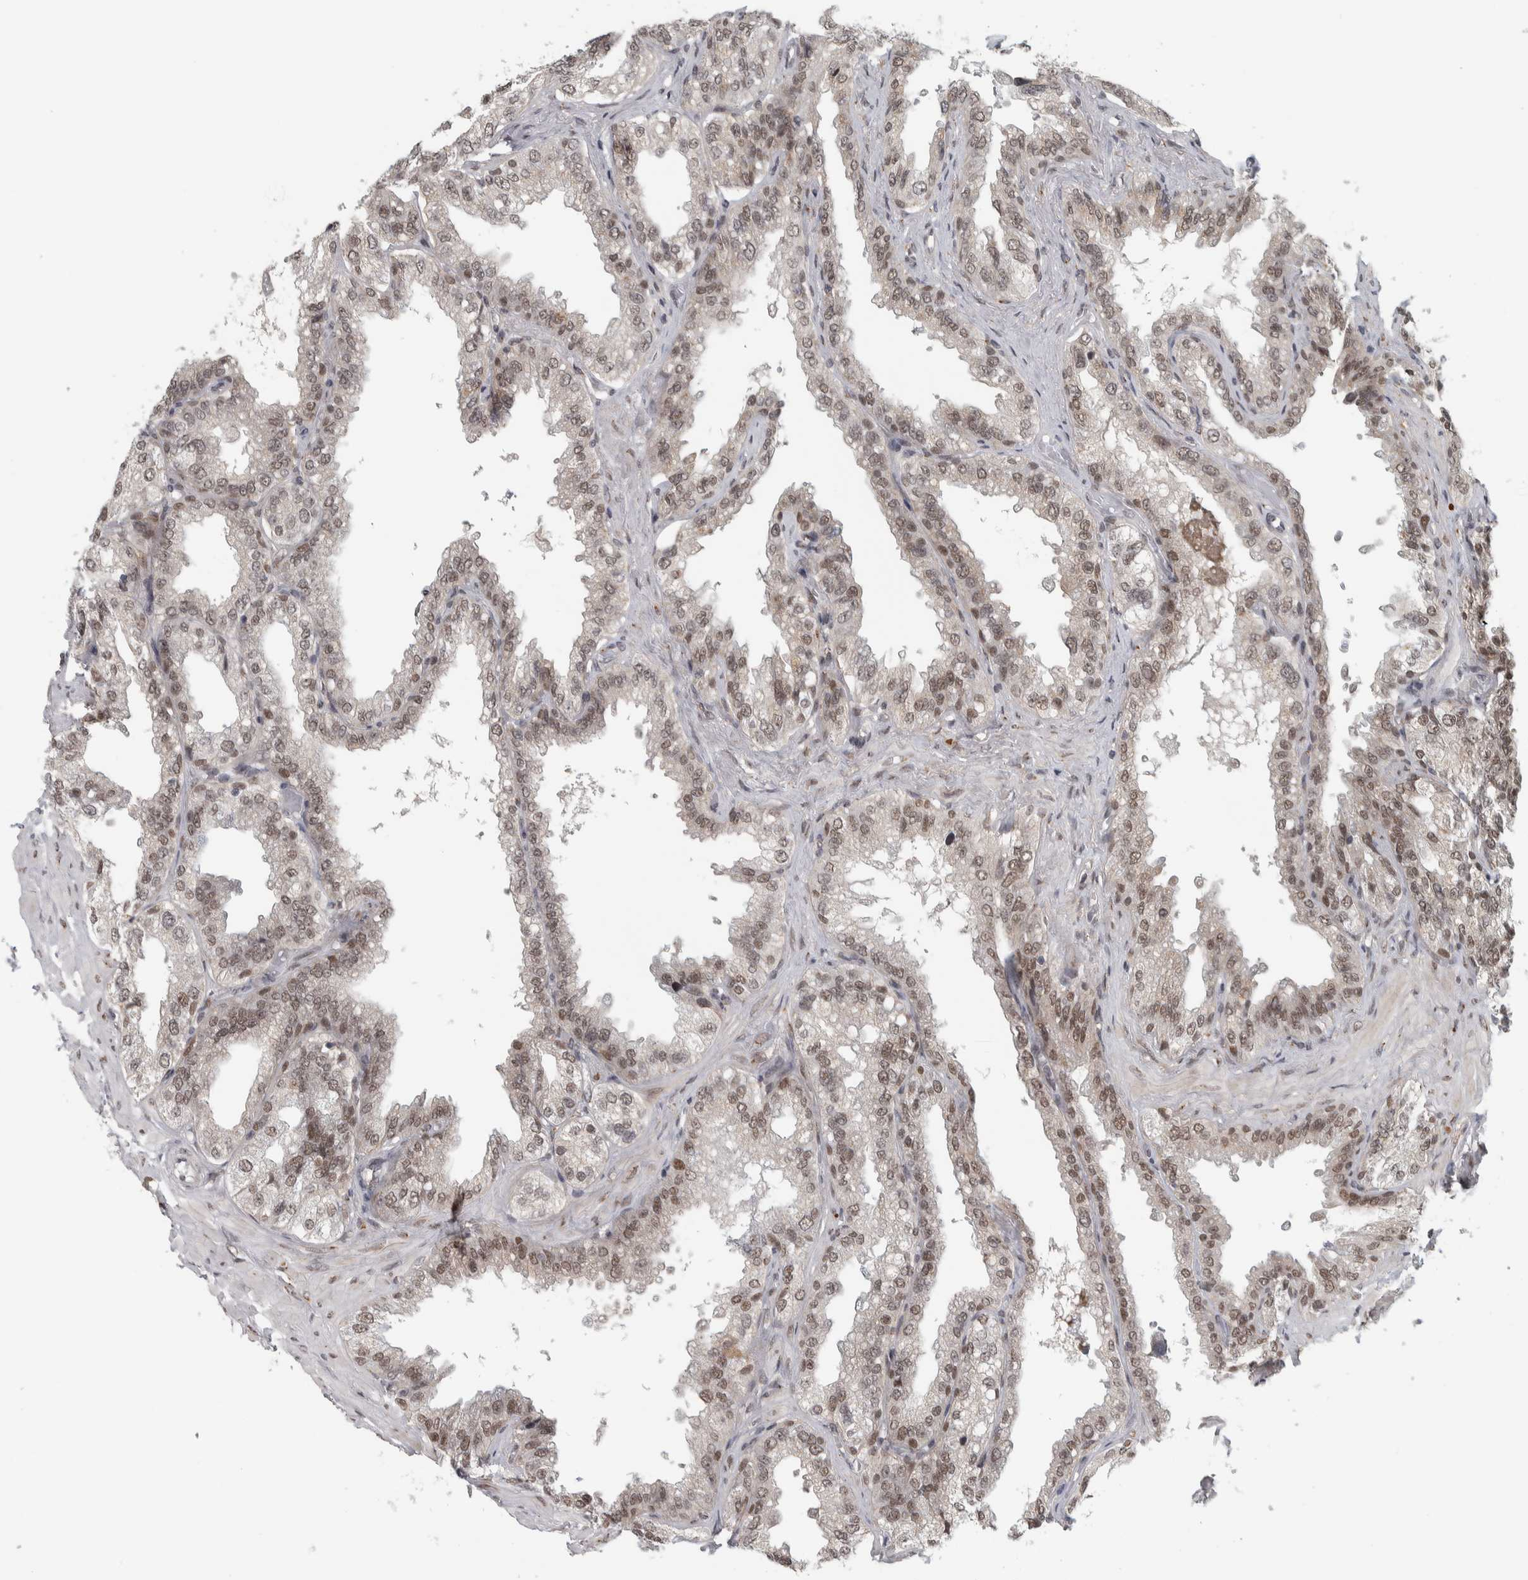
{"staining": {"intensity": "weak", "quantity": "25%-75%", "location": "nuclear"}, "tissue": "seminal vesicle", "cell_type": "Glandular cells", "image_type": "normal", "snomed": [{"axis": "morphology", "description": "Normal tissue, NOS"}, {"axis": "topography", "description": "Seminal veicle"}], "caption": "An image showing weak nuclear expression in about 25%-75% of glandular cells in unremarkable seminal vesicle, as visualized by brown immunohistochemical staining.", "gene": "ZMYND8", "patient": {"sex": "male", "age": 68}}